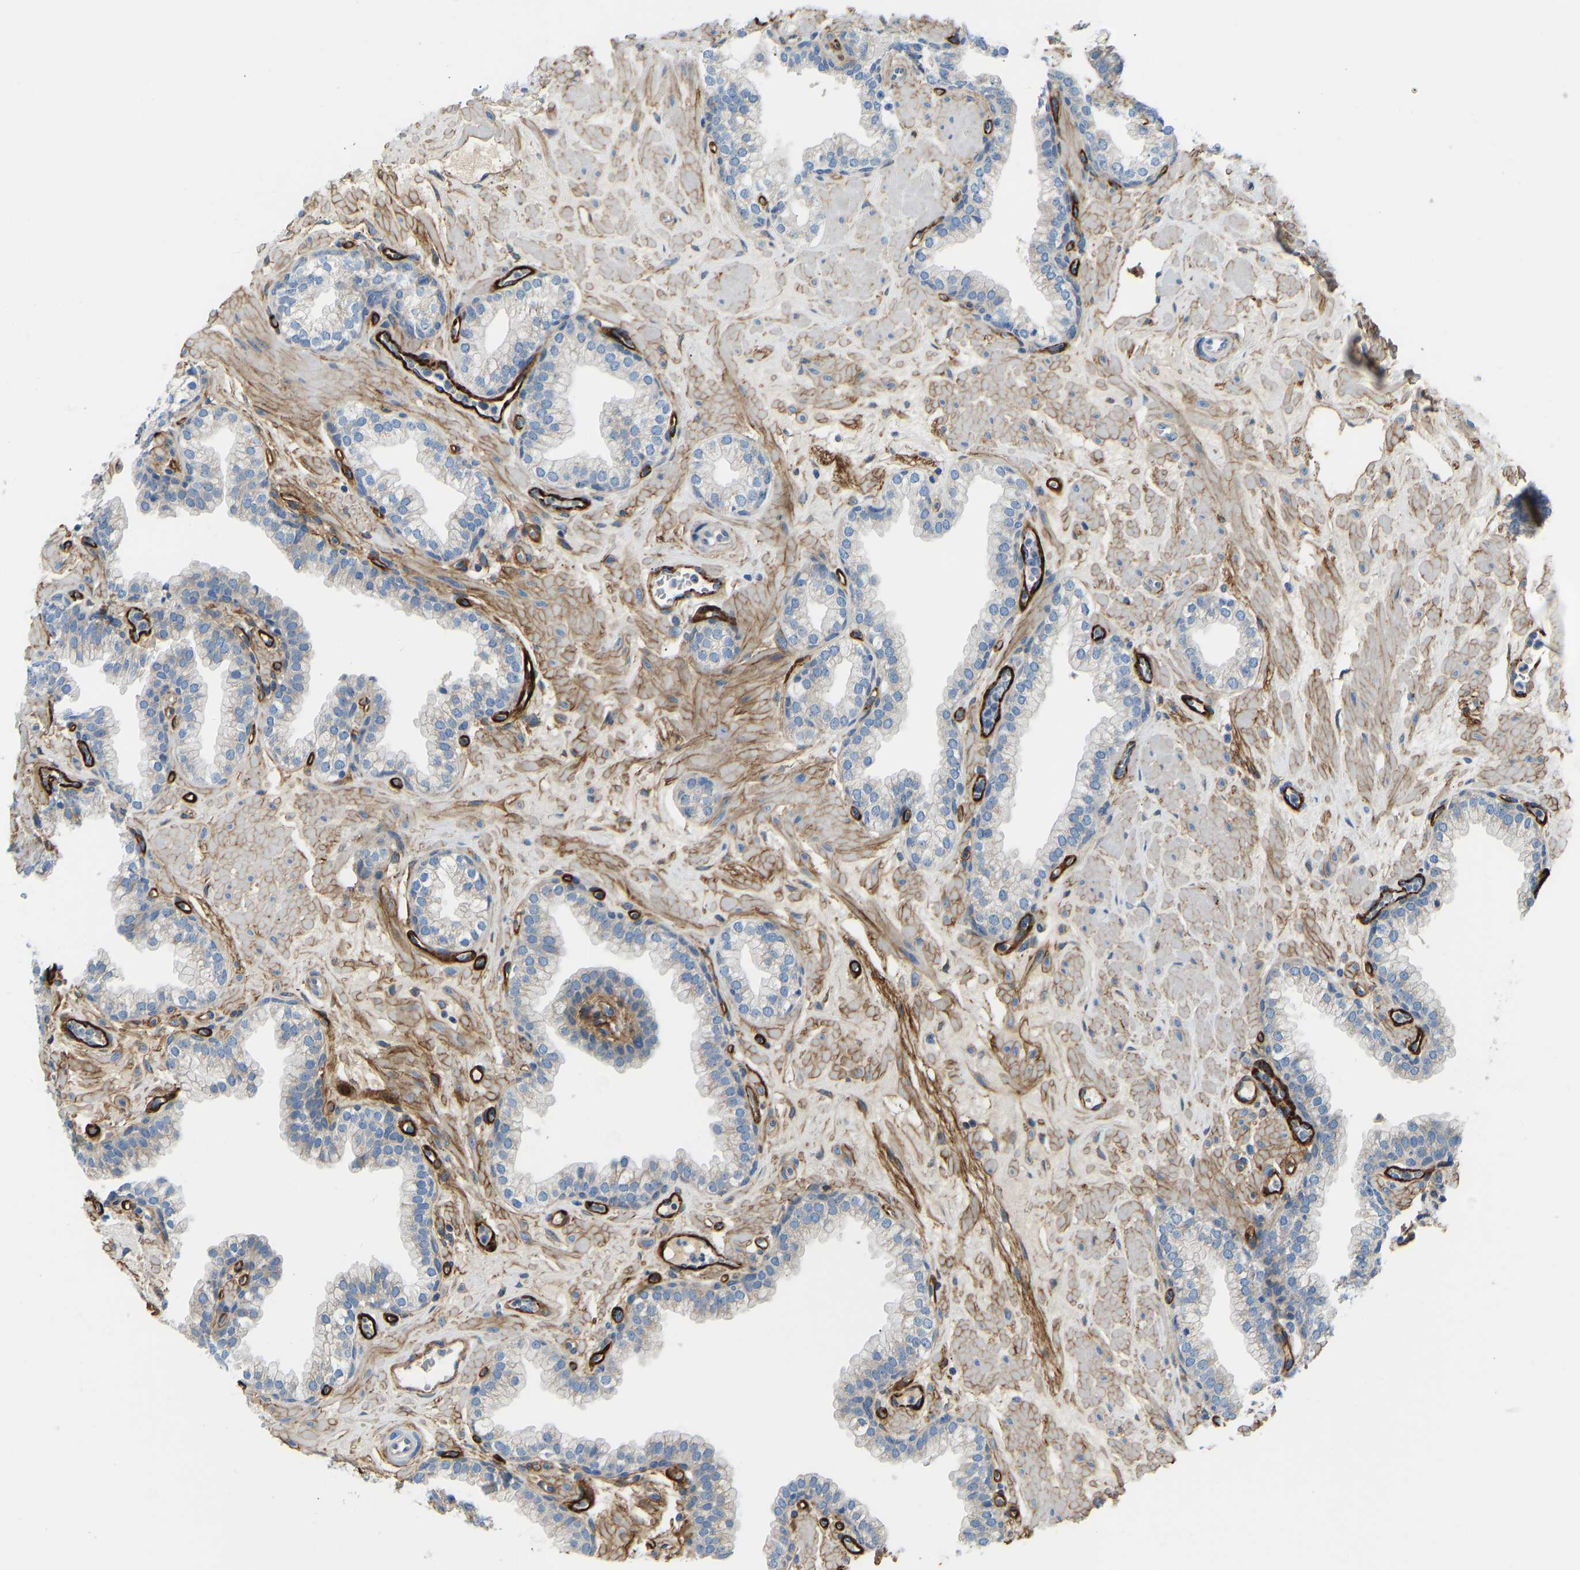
{"staining": {"intensity": "negative", "quantity": "none", "location": "none"}, "tissue": "prostate", "cell_type": "Glandular cells", "image_type": "normal", "snomed": [{"axis": "morphology", "description": "Normal tissue, NOS"}, {"axis": "morphology", "description": "Urothelial carcinoma, Low grade"}, {"axis": "topography", "description": "Urinary bladder"}, {"axis": "topography", "description": "Prostate"}], "caption": "This is a image of IHC staining of unremarkable prostate, which shows no expression in glandular cells.", "gene": "COL15A1", "patient": {"sex": "male", "age": 60}}